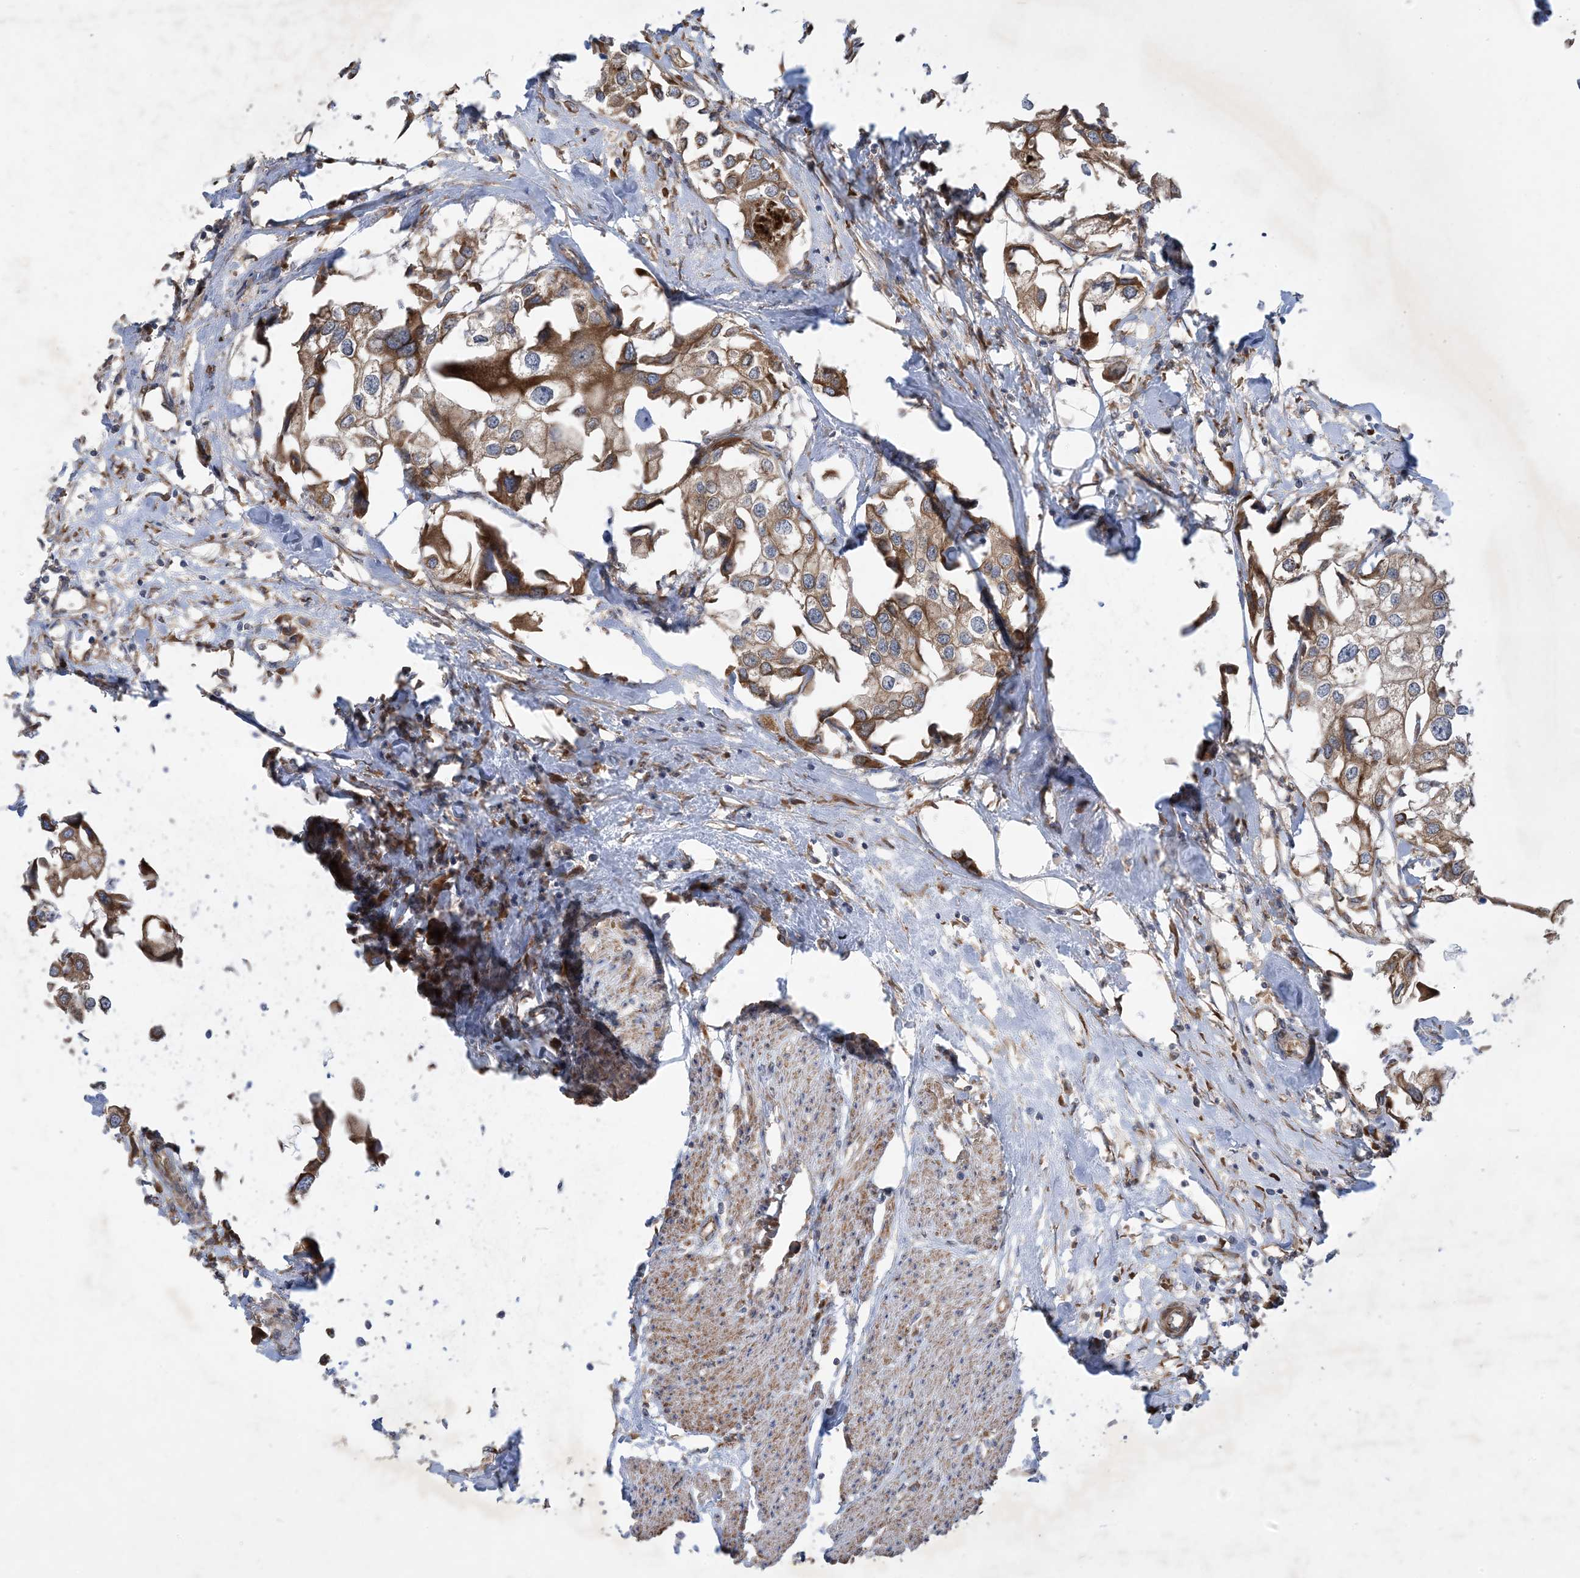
{"staining": {"intensity": "moderate", "quantity": ">75%", "location": "cytoplasmic/membranous"}, "tissue": "urothelial cancer", "cell_type": "Tumor cells", "image_type": "cancer", "snomed": [{"axis": "morphology", "description": "Urothelial carcinoma, High grade"}, {"axis": "topography", "description": "Urinary bladder"}], "caption": "Human urothelial cancer stained with a brown dye shows moderate cytoplasmic/membranous positive expression in approximately >75% of tumor cells.", "gene": "OTOP1", "patient": {"sex": "male", "age": 64}}